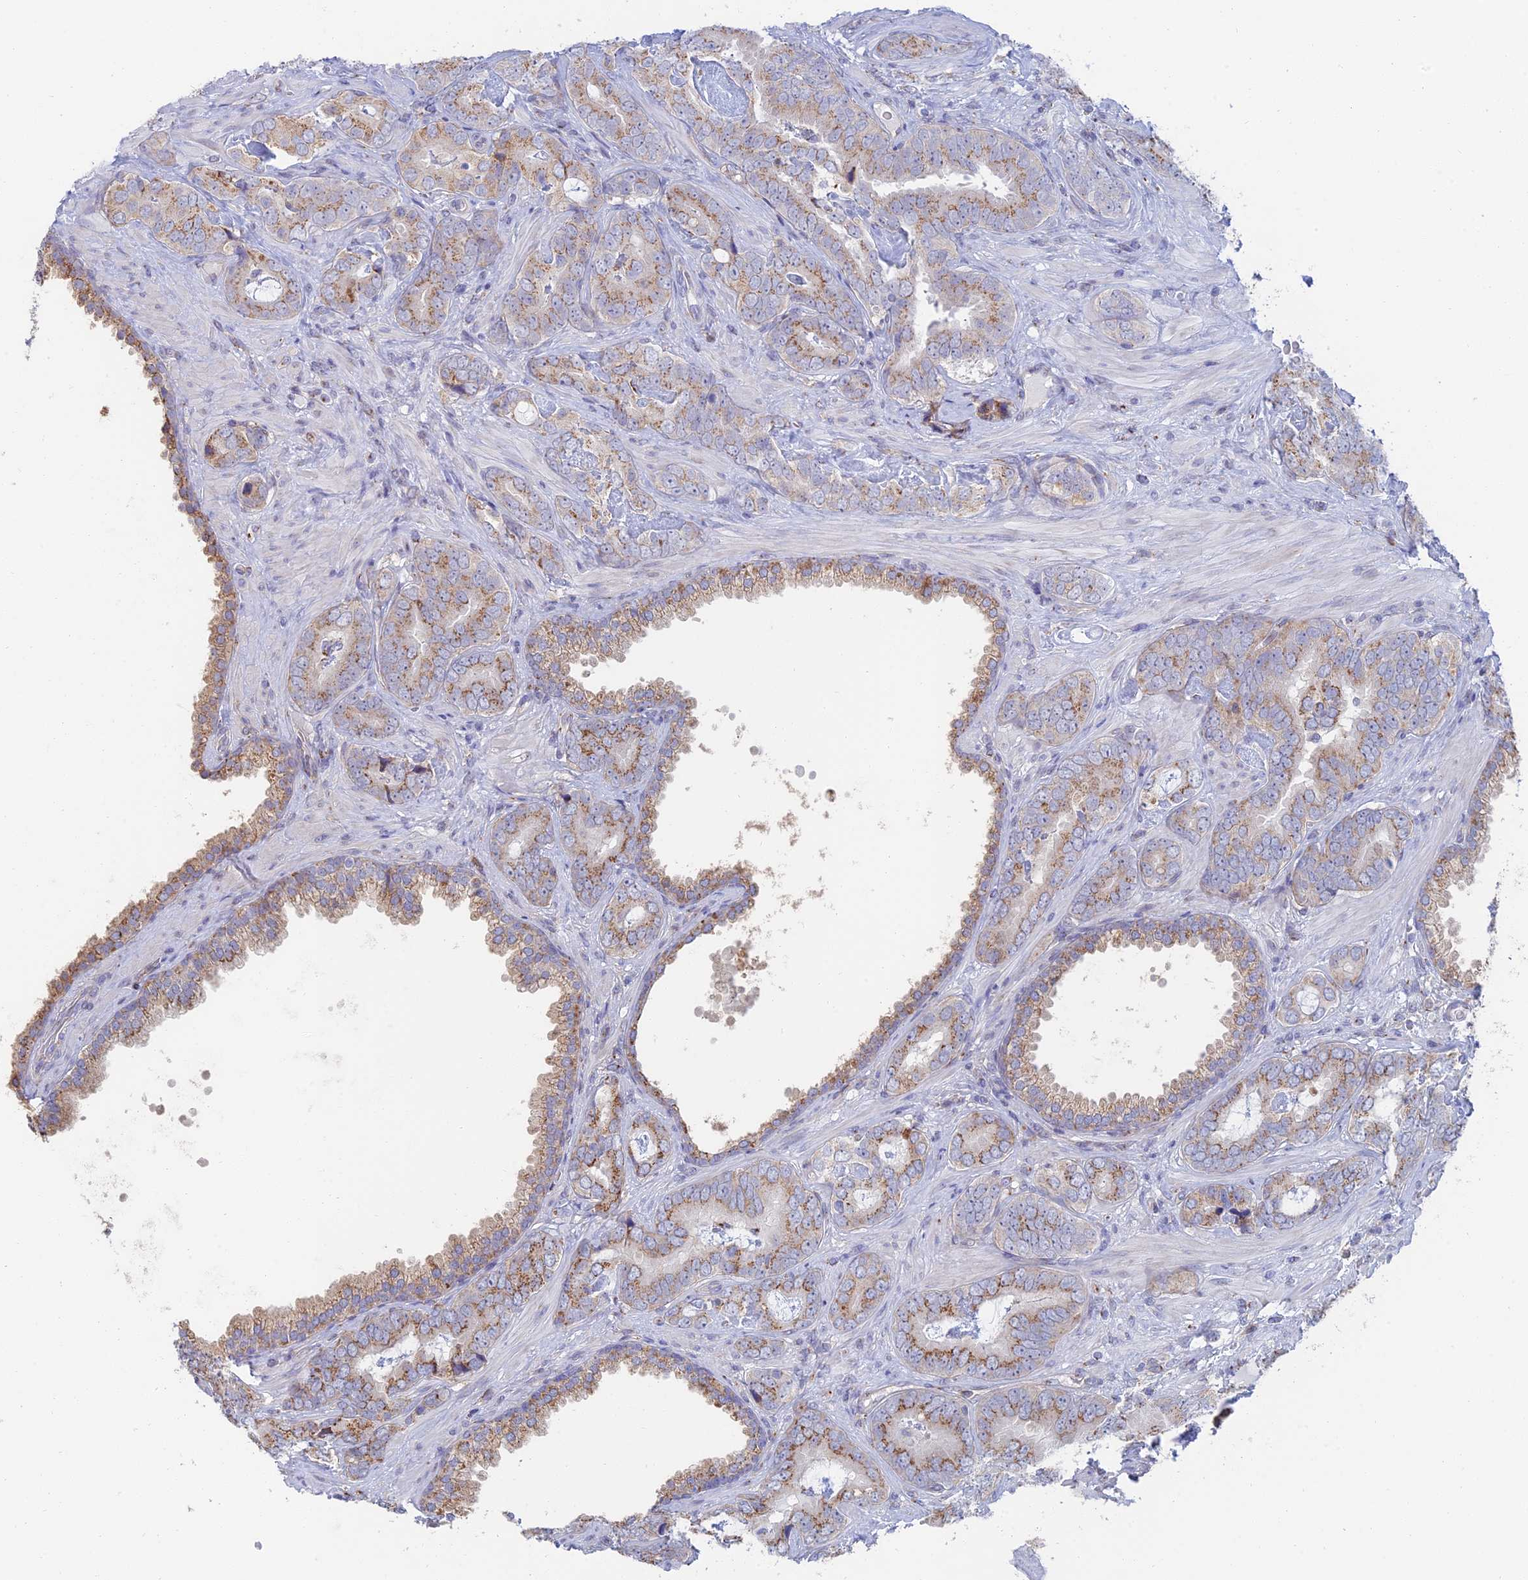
{"staining": {"intensity": "moderate", "quantity": ">75%", "location": "cytoplasmic/membranous"}, "tissue": "prostate cancer", "cell_type": "Tumor cells", "image_type": "cancer", "snomed": [{"axis": "morphology", "description": "Adenocarcinoma, High grade"}, {"axis": "topography", "description": "Prostate"}], "caption": "A medium amount of moderate cytoplasmic/membranous expression is appreciated in approximately >75% of tumor cells in prostate cancer (high-grade adenocarcinoma) tissue.", "gene": "HS2ST1", "patient": {"sex": "male", "age": 71}}